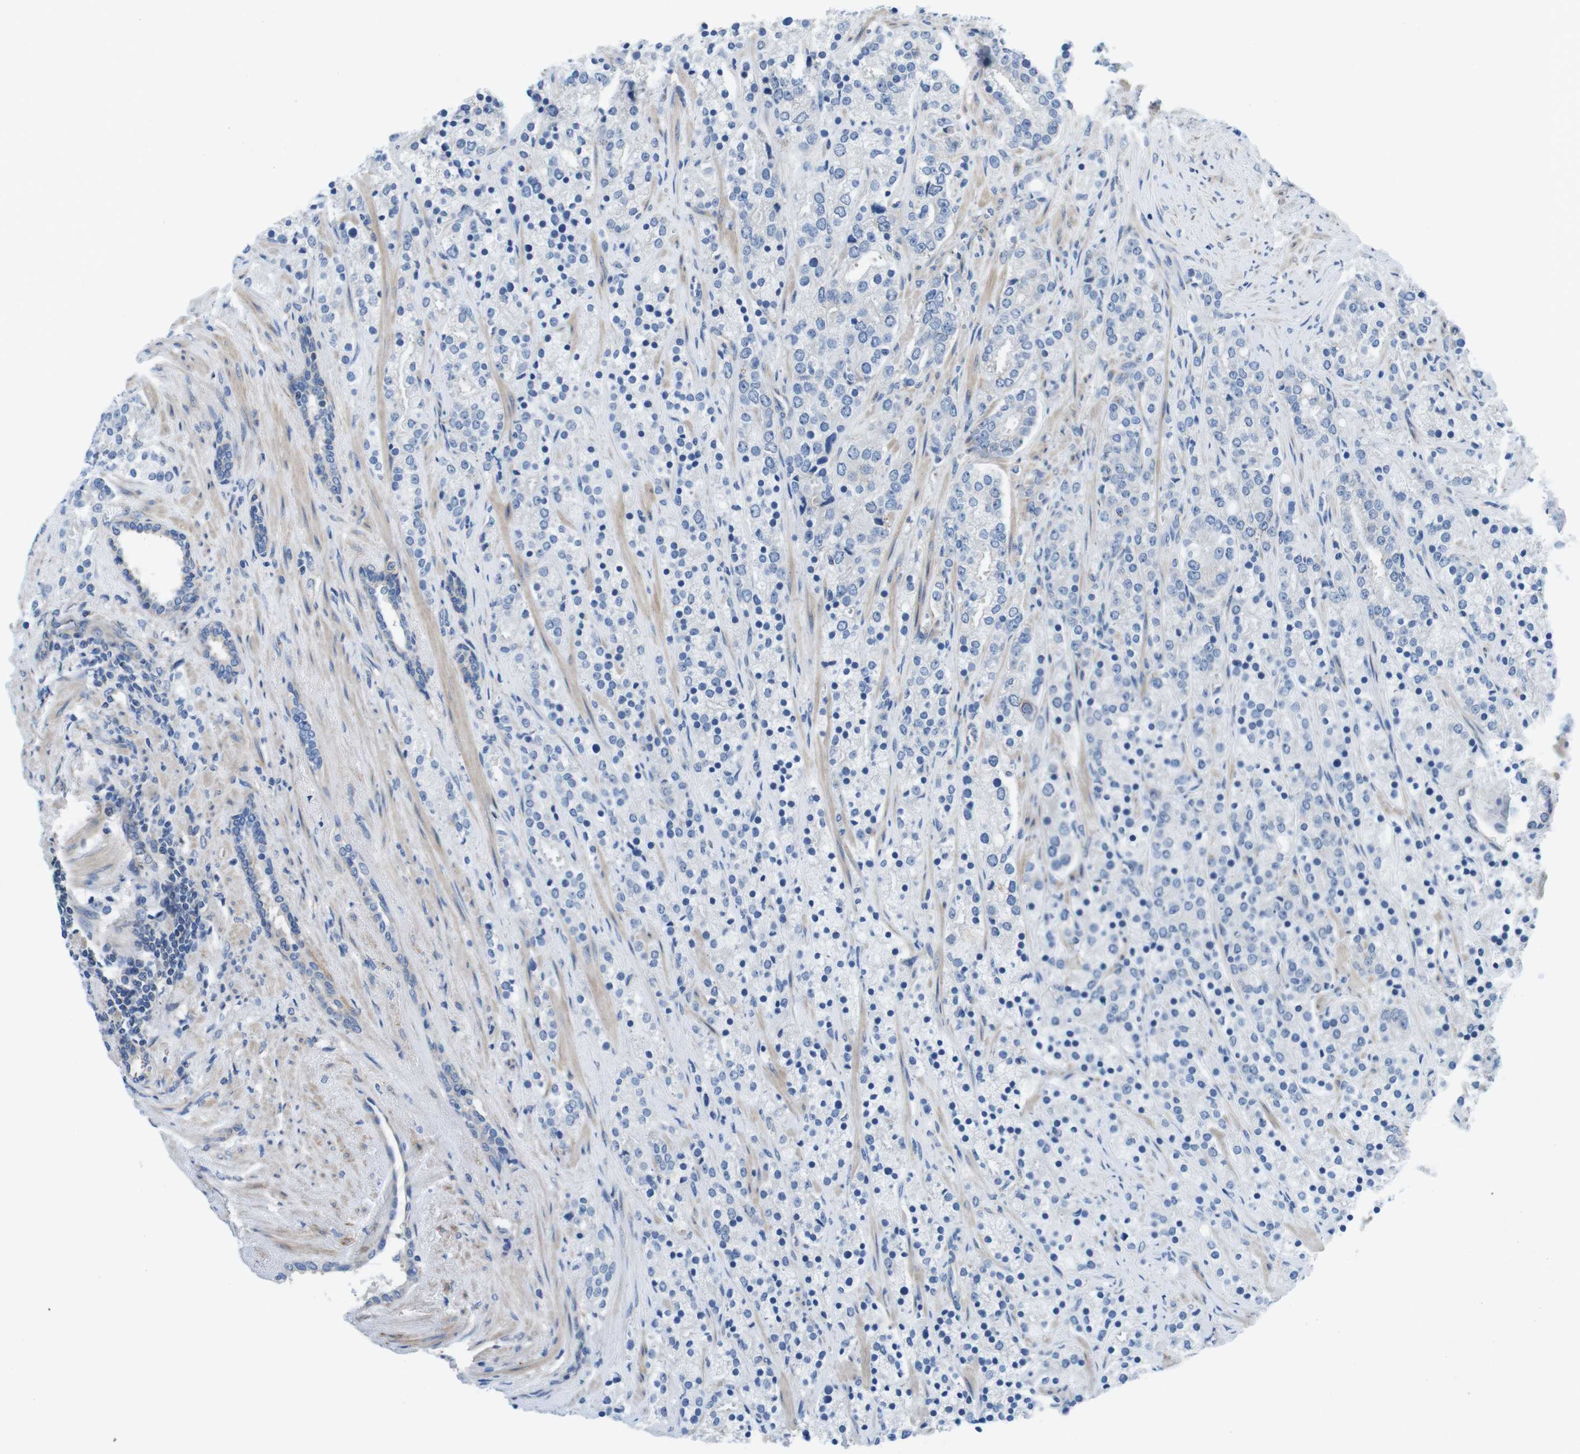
{"staining": {"intensity": "negative", "quantity": "none", "location": "none"}, "tissue": "prostate cancer", "cell_type": "Tumor cells", "image_type": "cancer", "snomed": [{"axis": "morphology", "description": "Adenocarcinoma, High grade"}, {"axis": "topography", "description": "Prostate"}], "caption": "Immunohistochemical staining of human high-grade adenocarcinoma (prostate) demonstrates no significant staining in tumor cells.", "gene": "CDH8", "patient": {"sex": "male", "age": 71}}